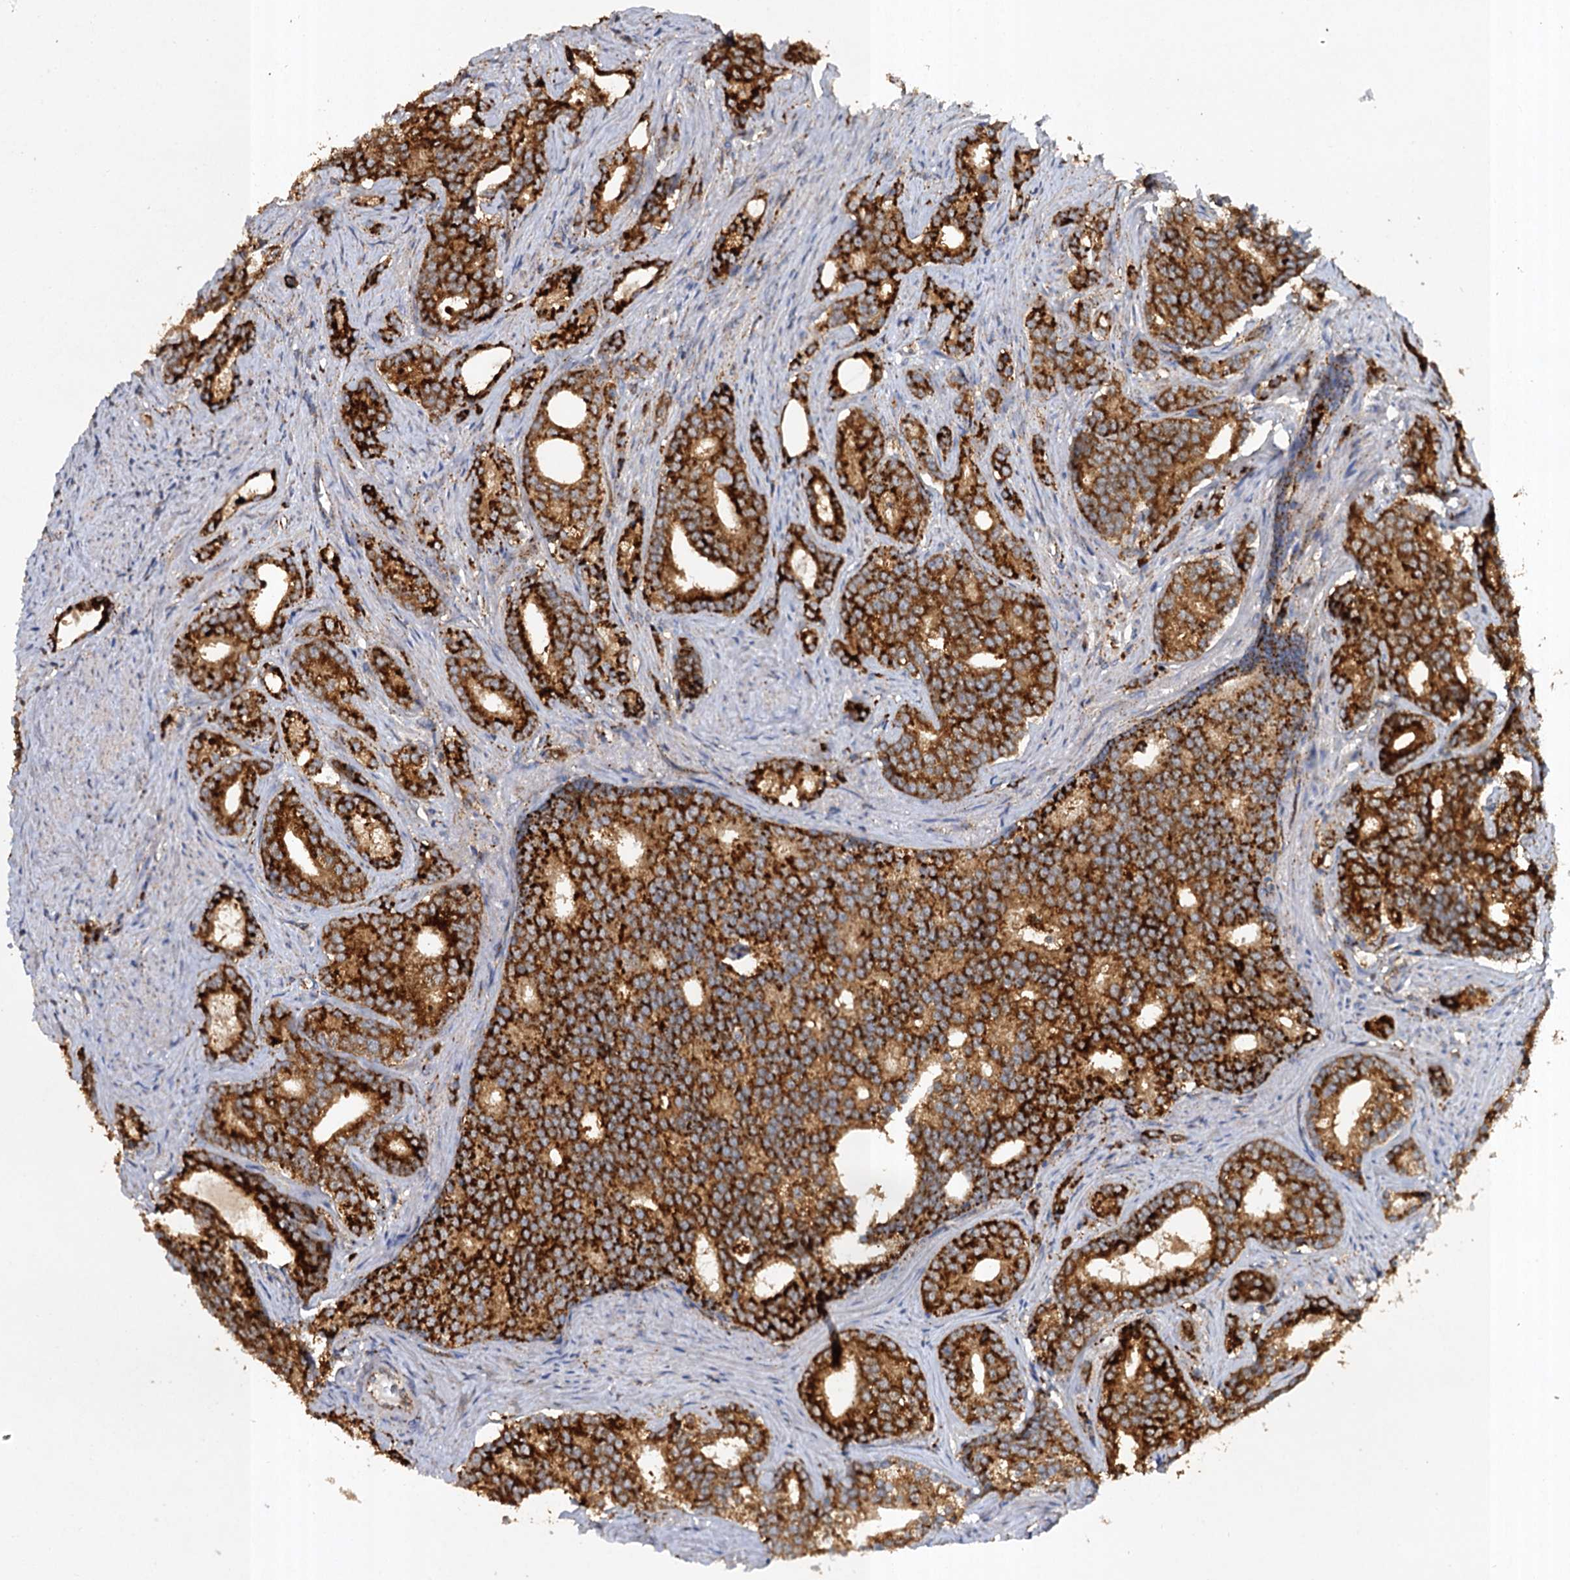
{"staining": {"intensity": "strong", "quantity": ">75%", "location": "cytoplasmic/membranous"}, "tissue": "prostate cancer", "cell_type": "Tumor cells", "image_type": "cancer", "snomed": [{"axis": "morphology", "description": "Adenocarcinoma, Low grade"}, {"axis": "topography", "description": "Prostate"}], "caption": "The immunohistochemical stain shows strong cytoplasmic/membranous expression in tumor cells of prostate cancer tissue.", "gene": "GBA1", "patient": {"sex": "male", "age": 71}}